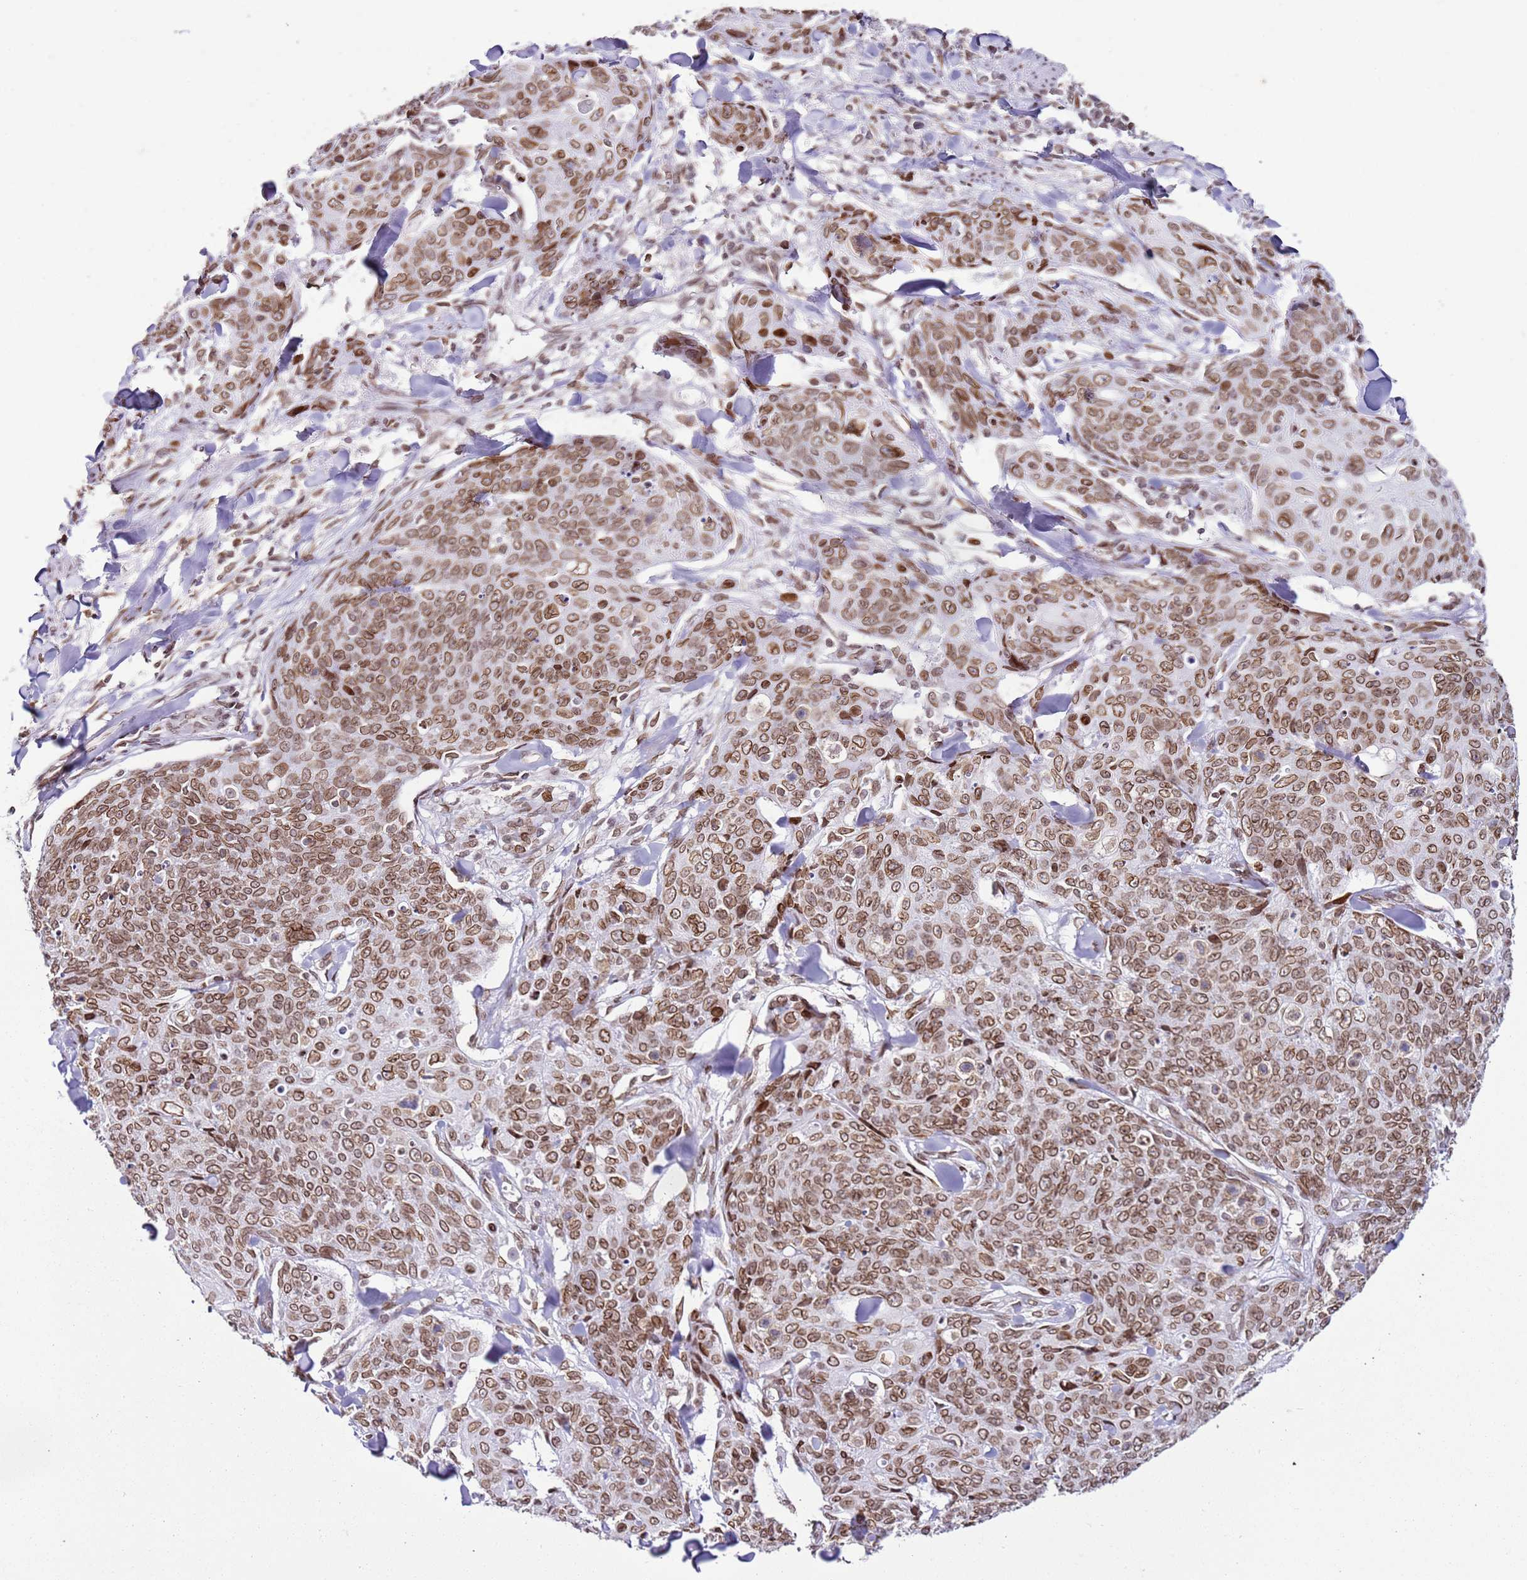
{"staining": {"intensity": "moderate", "quantity": ">75%", "location": "cytoplasmic/membranous,nuclear"}, "tissue": "skin cancer", "cell_type": "Tumor cells", "image_type": "cancer", "snomed": [{"axis": "morphology", "description": "Squamous cell carcinoma, NOS"}, {"axis": "topography", "description": "Skin"}, {"axis": "topography", "description": "Vulva"}], "caption": "Protein staining reveals moderate cytoplasmic/membranous and nuclear staining in about >75% of tumor cells in skin cancer (squamous cell carcinoma). The staining is performed using DAB (3,3'-diaminobenzidine) brown chromogen to label protein expression. The nuclei are counter-stained blue using hematoxylin.", "gene": "POU6F1", "patient": {"sex": "female", "age": 85}}